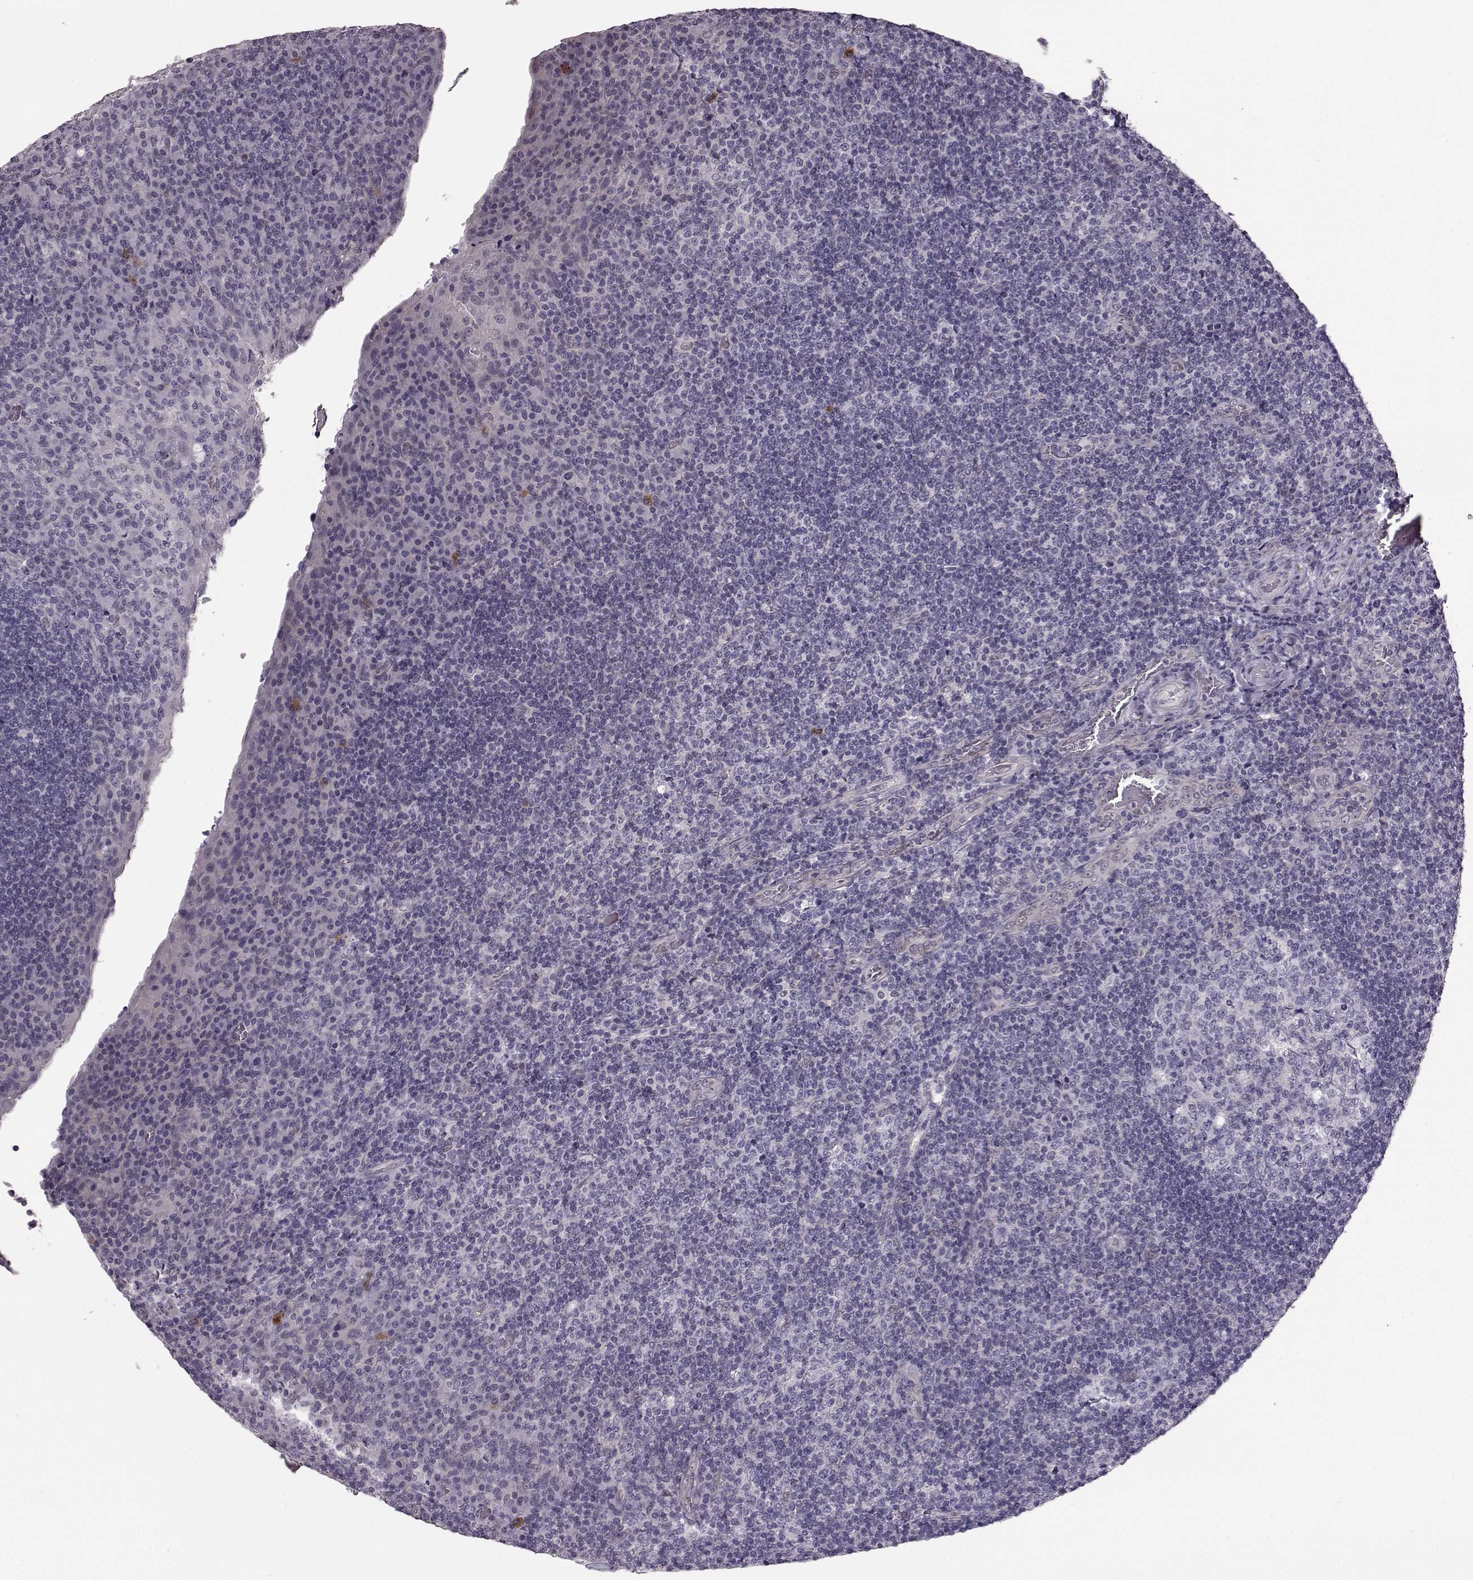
{"staining": {"intensity": "negative", "quantity": "none", "location": "none"}, "tissue": "tonsil", "cell_type": "Germinal center cells", "image_type": "normal", "snomed": [{"axis": "morphology", "description": "Normal tissue, NOS"}, {"axis": "topography", "description": "Tonsil"}], "caption": "IHC of normal human tonsil reveals no expression in germinal center cells. Brightfield microscopy of immunohistochemistry stained with DAB (3,3'-diaminobenzidine) (brown) and hematoxylin (blue), captured at high magnification.", "gene": "TCHHL1", "patient": {"sex": "male", "age": 17}}